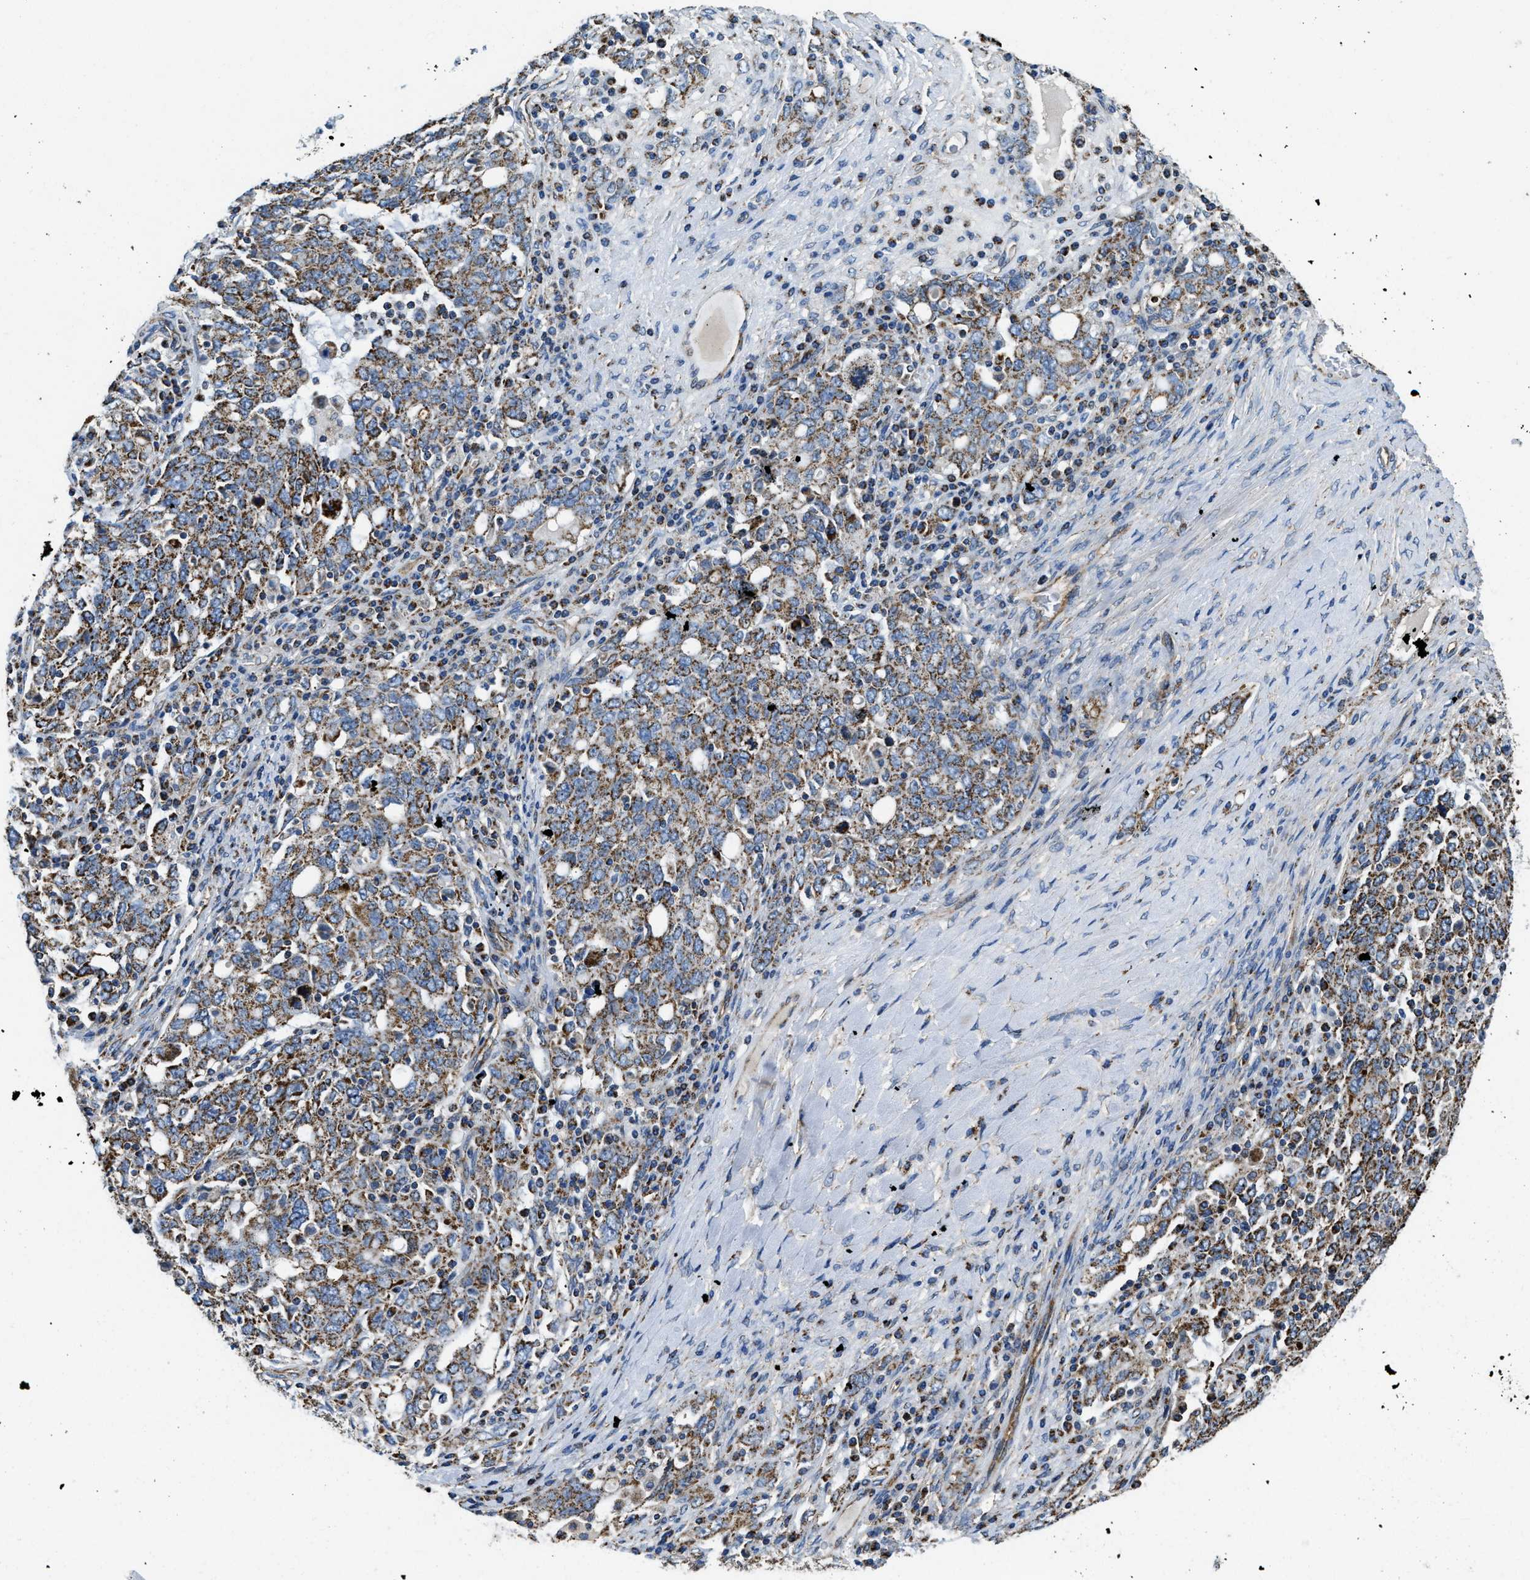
{"staining": {"intensity": "moderate", "quantity": ">75%", "location": "cytoplasmic/membranous"}, "tissue": "ovarian cancer", "cell_type": "Tumor cells", "image_type": "cancer", "snomed": [{"axis": "morphology", "description": "Carcinoma, endometroid"}, {"axis": "topography", "description": "Ovary"}], "caption": "Protein analysis of endometroid carcinoma (ovarian) tissue shows moderate cytoplasmic/membranous positivity in approximately >75% of tumor cells.", "gene": "STK33", "patient": {"sex": "female", "age": 62}}